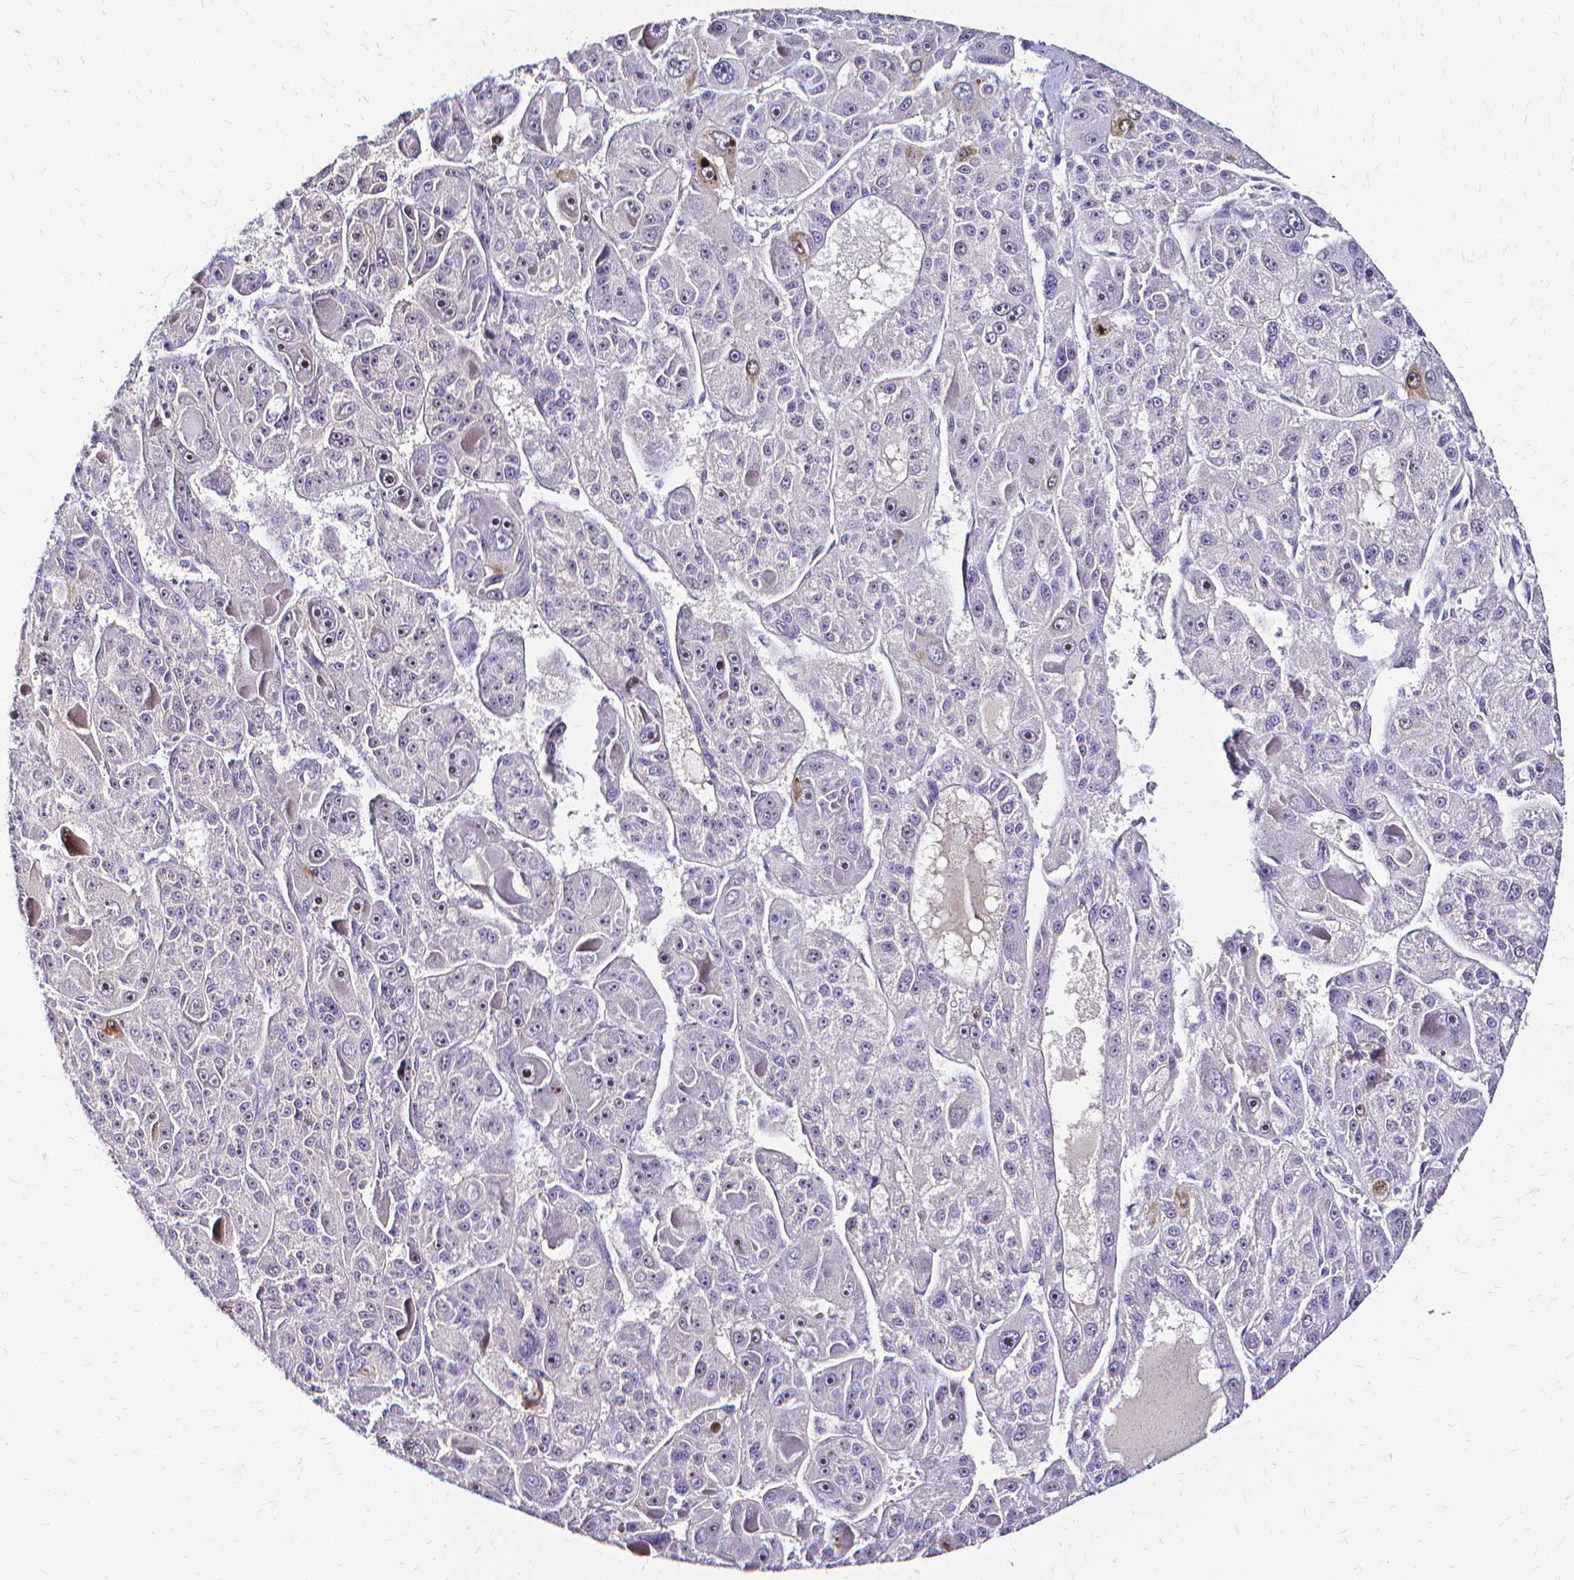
{"staining": {"intensity": "negative", "quantity": "none", "location": "none"}, "tissue": "liver cancer", "cell_type": "Tumor cells", "image_type": "cancer", "snomed": [{"axis": "morphology", "description": "Carcinoma, Hepatocellular, NOS"}, {"axis": "topography", "description": "Liver"}], "caption": "This is an IHC histopathology image of hepatocellular carcinoma (liver). There is no expression in tumor cells.", "gene": "CCNB1", "patient": {"sex": "male", "age": 76}}